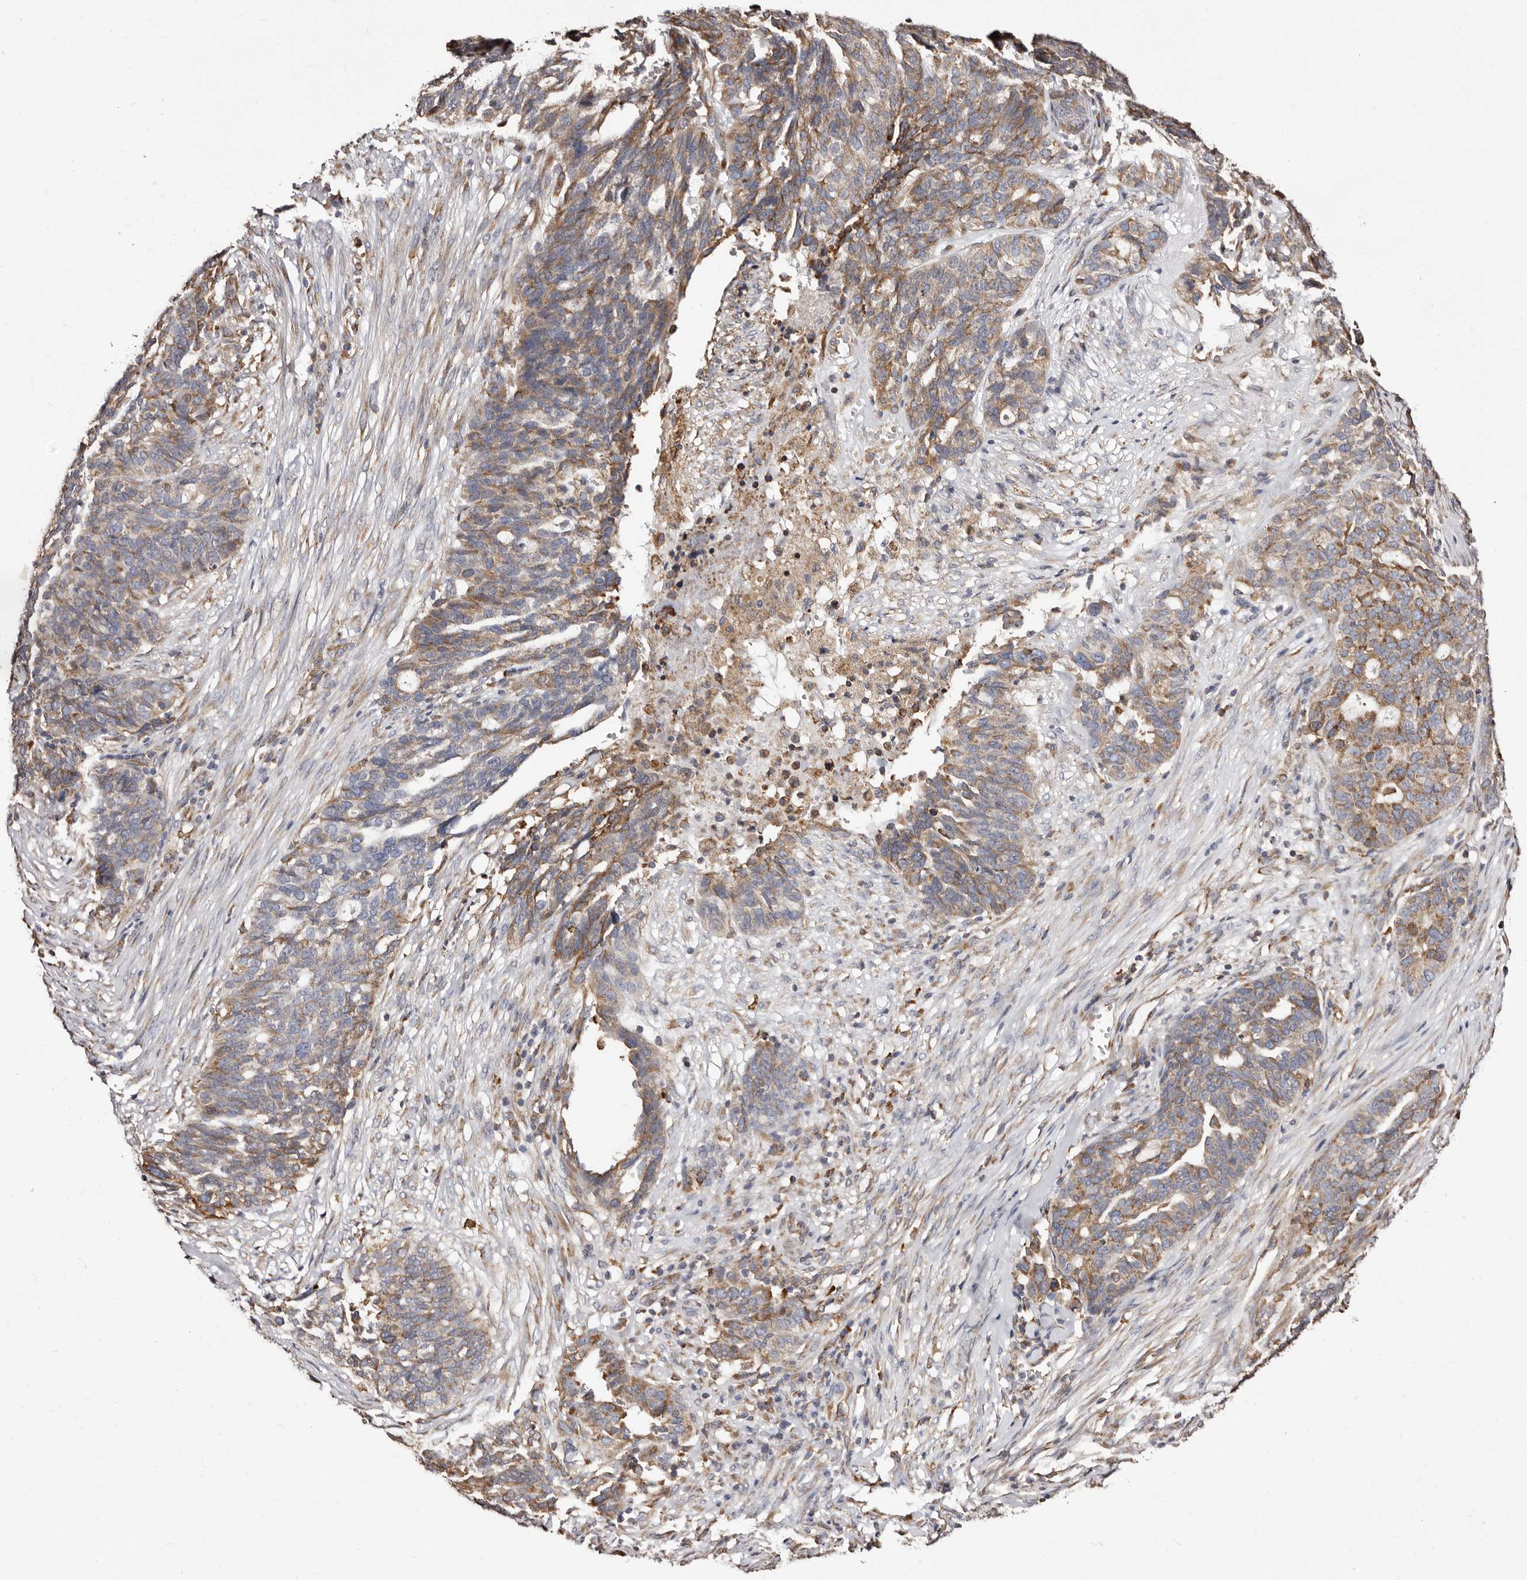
{"staining": {"intensity": "moderate", "quantity": "25%-75%", "location": "cytoplasmic/membranous"}, "tissue": "ovarian cancer", "cell_type": "Tumor cells", "image_type": "cancer", "snomed": [{"axis": "morphology", "description": "Cystadenocarcinoma, serous, NOS"}, {"axis": "topography", "description": "Ovary"}], "caption": "Moderate cytoplasmic/membranous positivity for a protein is seen in about 25%-75% of tumor cells of ovarian cancer (serous cystadenocarcinoma) using immunohistochemistry.", "gene": "ACBD6", "patient": {"sex": "female", "age": 59}}